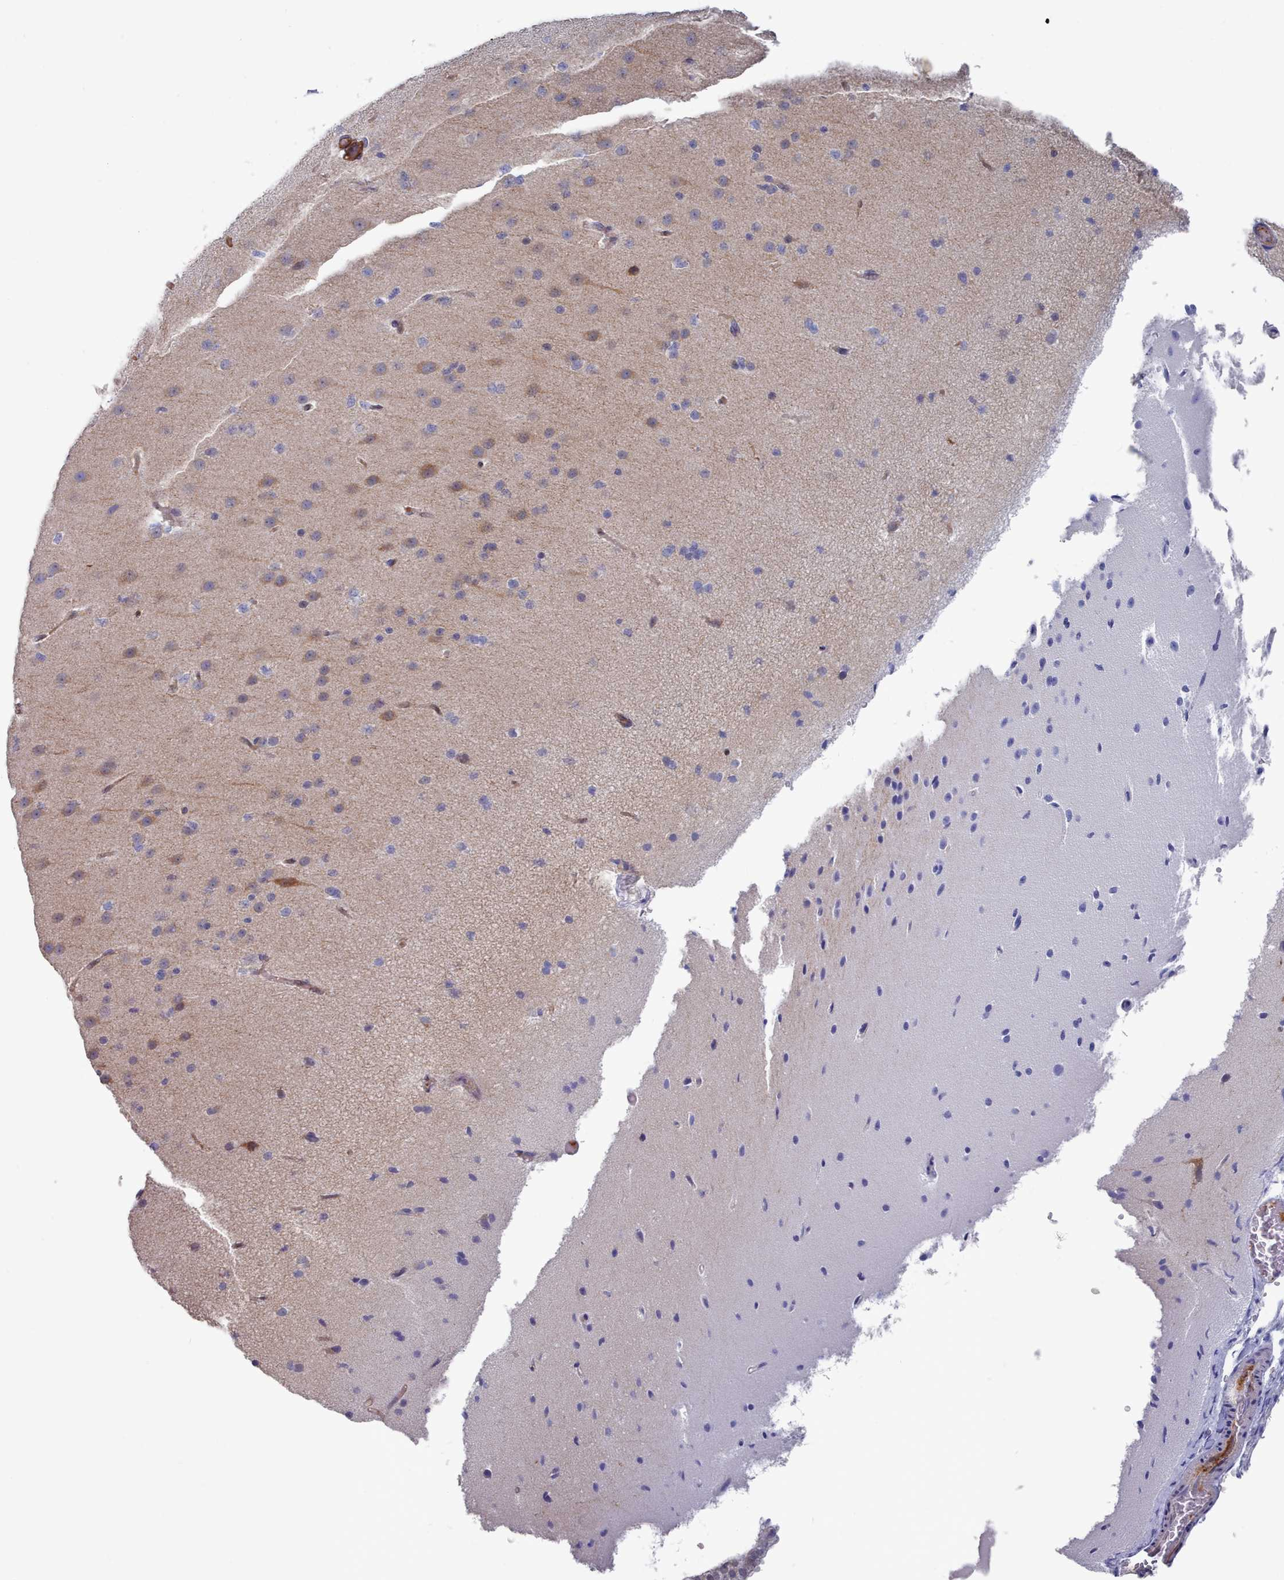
{"staining": {"intensity": "weak", "quantity": "<25%", "location": "cytoplasmic/membranous"}, "tissue": "cerebral cortex", "cell_type": "Endothelial cells", "image_type": "normal", "snomed": [{"axis": "morphology", "description": "Normal tissue, NOS"}, {"axis": "morphology", "description": "Developmental malformation"}, {"axis": "topography", "description": "Cerebral cortex"}], "caption": "A histopathology image of human cerebral cortex is negative for staining in endothelial cells. The staining is performed using DAB brown chromogen with nuclei counter-stained in using hematoxylin.", "gene": "G6PC1", "patient": {"sex": "female", "age": 30}}